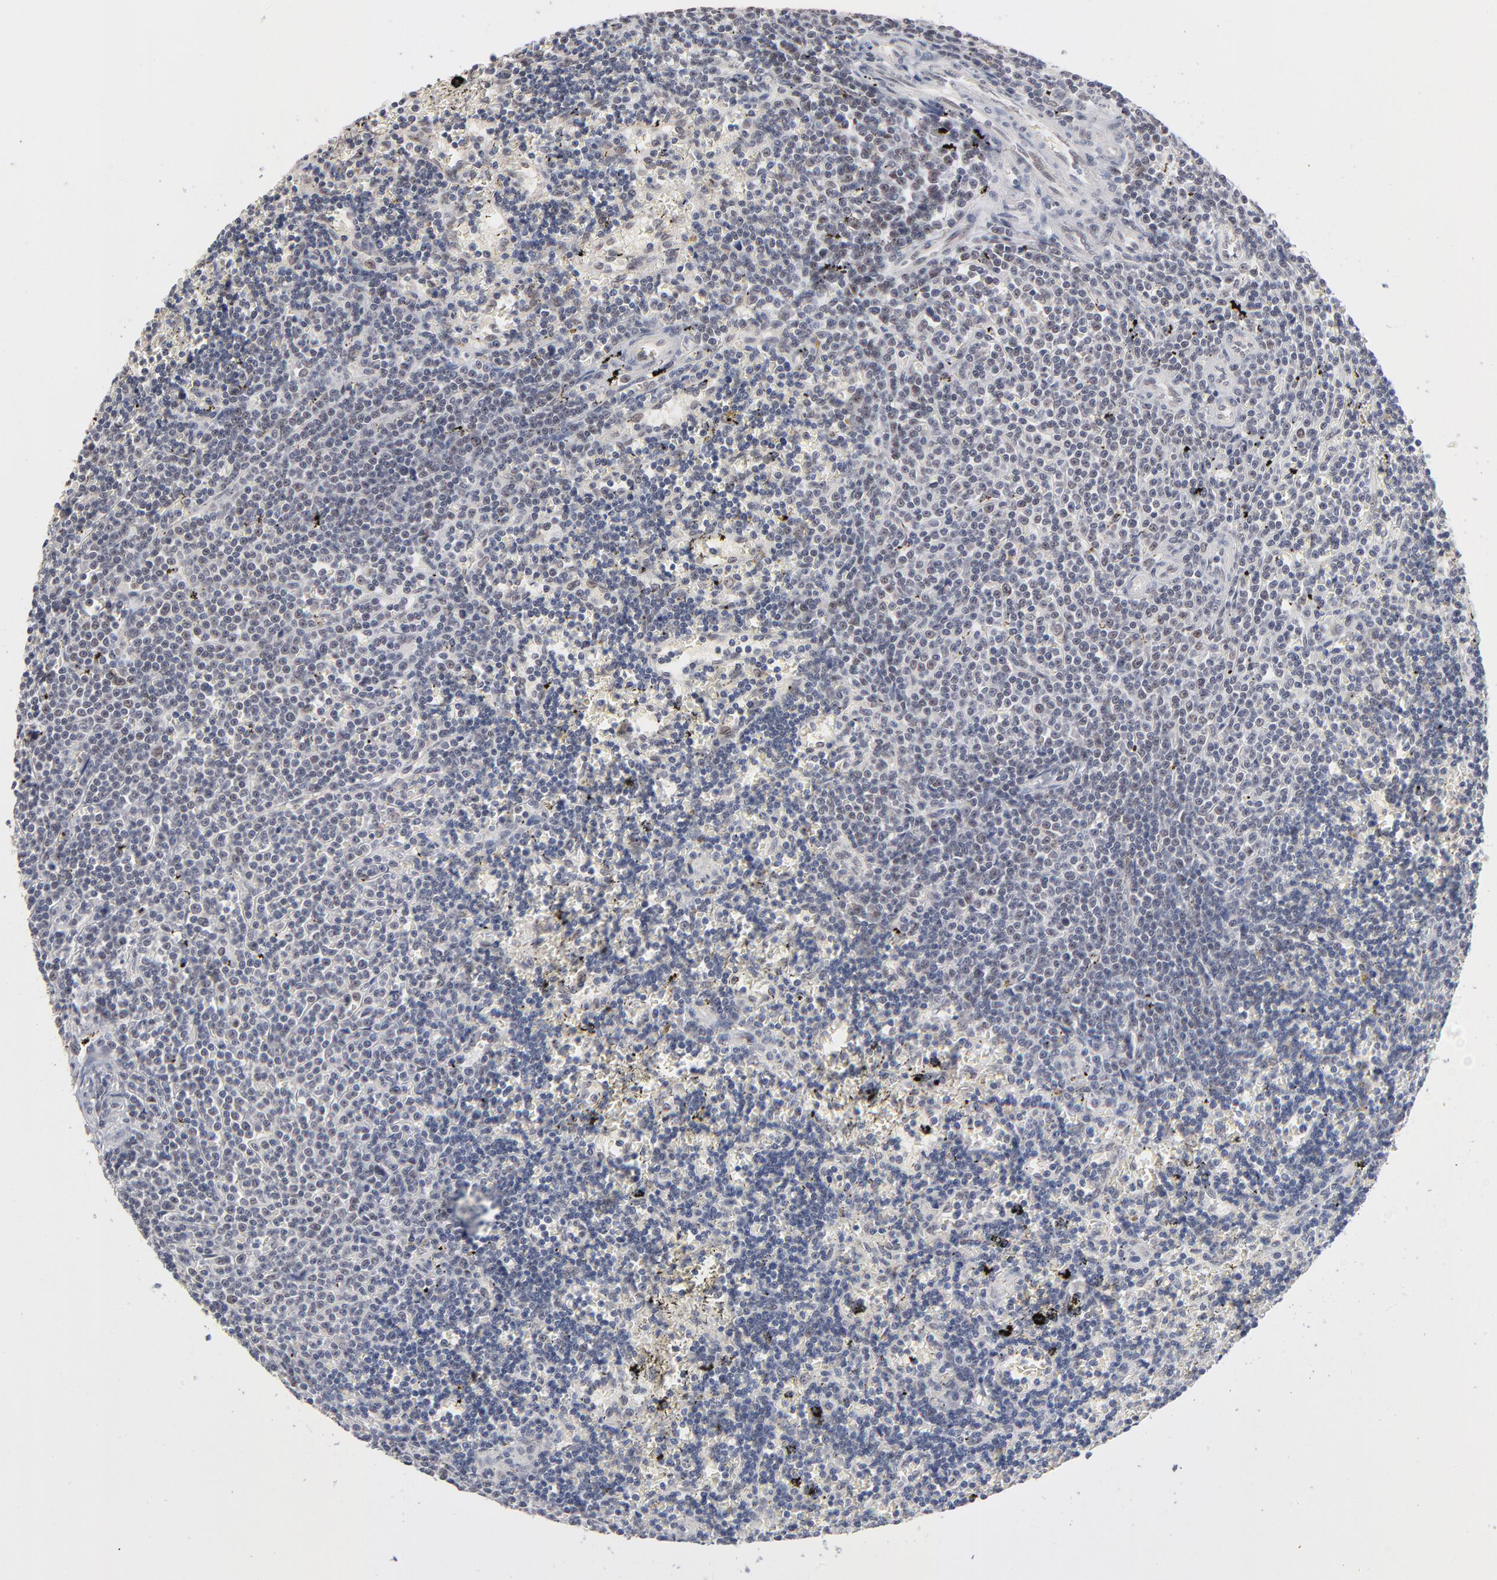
{"staining": {"intensity": "negative", "quantity": "none", "location": "none"}, "tissue": "lymphoma", "cell_type": "Tumor cells", "image_type": "cancer", "snomed": [{"axis": "morphology", "description": "Malignant lymphoma, non-Hodgkin's type, Low grade"}, {"axis": "topography", "description": "Spleen"}], "caption": "Human lymphoma stained for a protein using immunohistochemistry (IHC) displays no positivity in tumor cells.", "gene": "MBIP", "patient": {"sex": "male", "age": 60}}